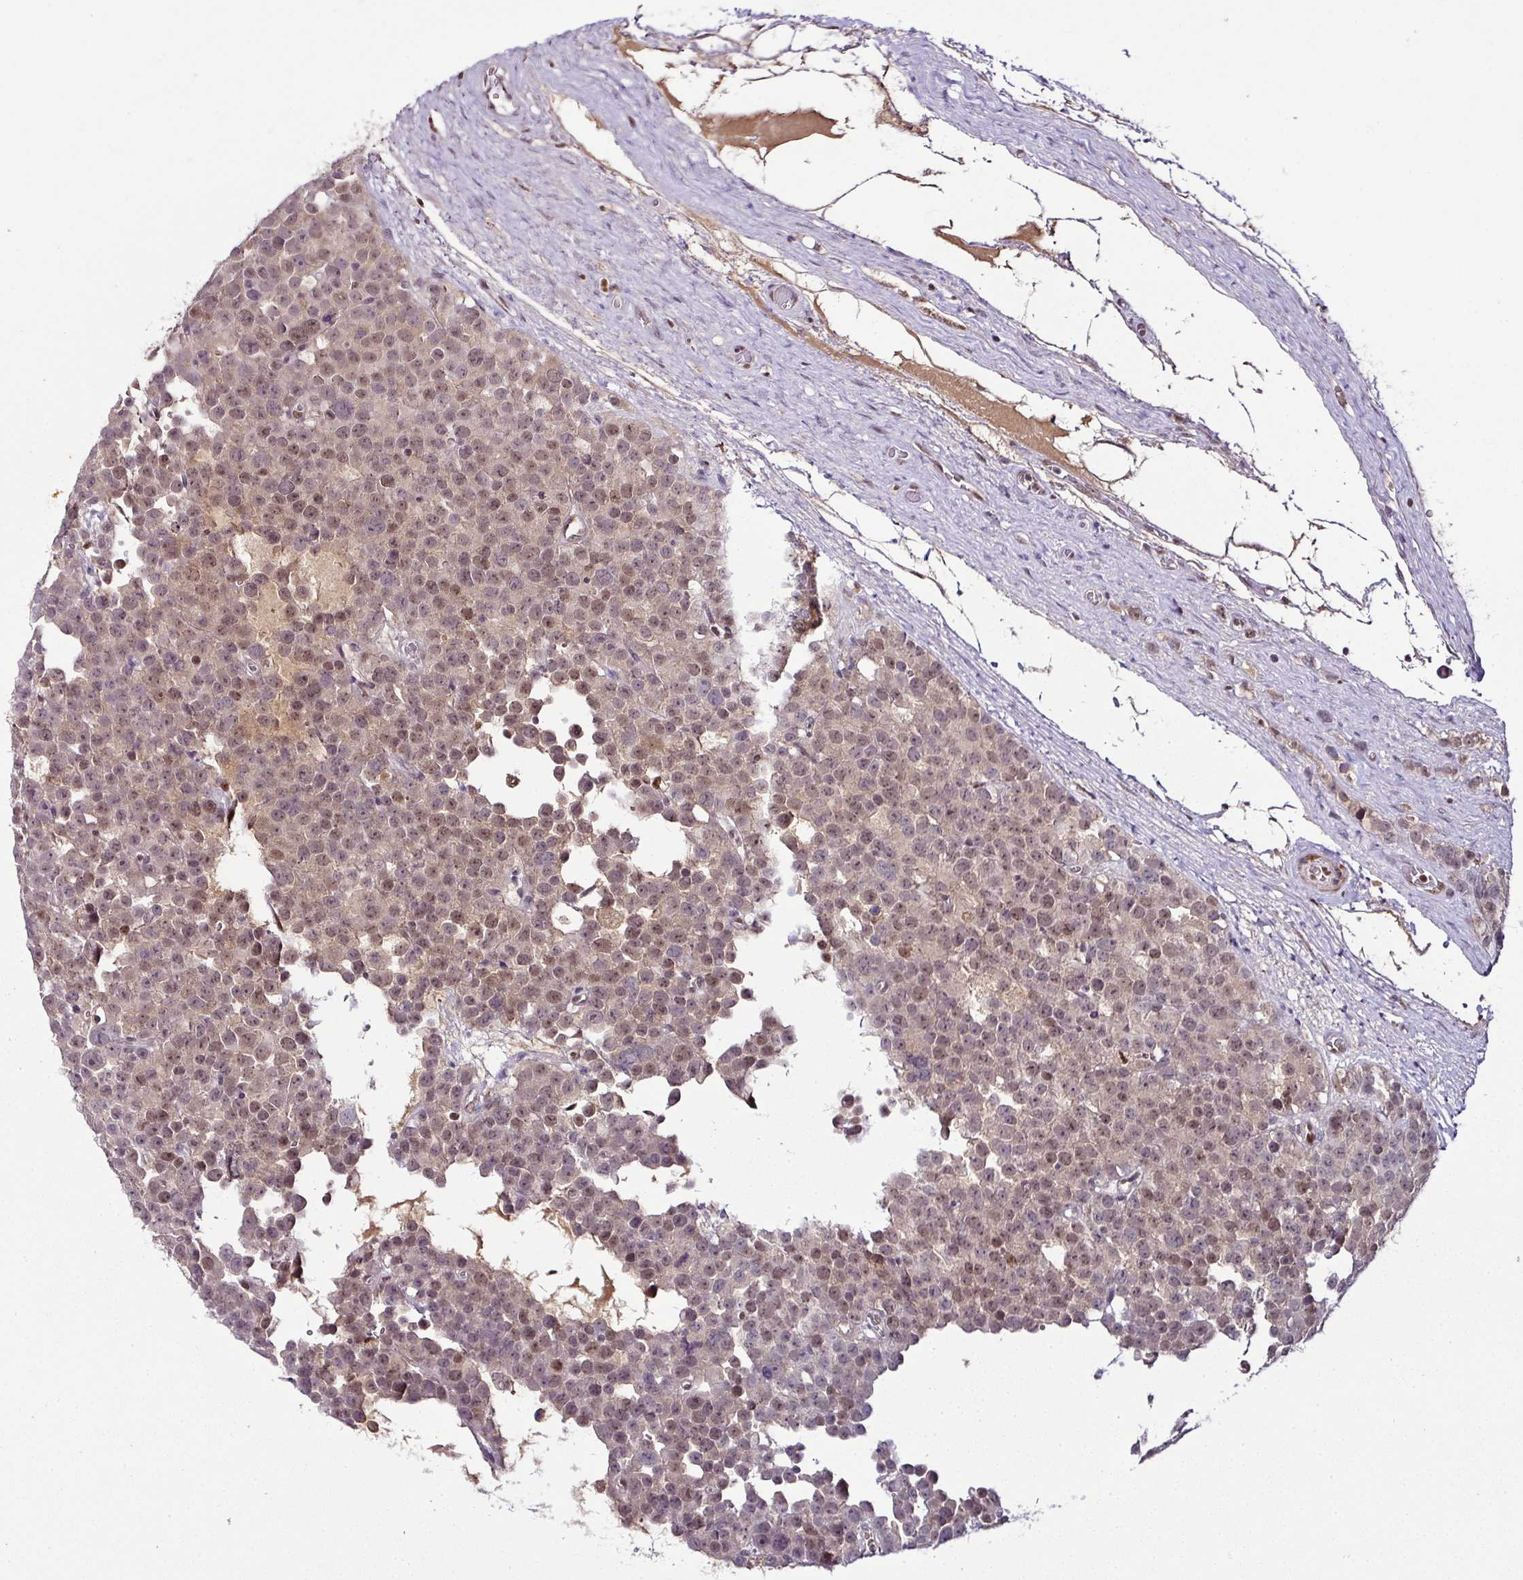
{"staining": {"intensity": "moderate", "quantity": ">75%", "location": "nuclear"}, "tissue": "testis cancer", "cell_type": "Tumor cells", "image_type": "cancer", "snomed": [{"axis": "morphology", "description": "Seminoma, NOS"}, {"axis": "topography", "description": "Testis"}], "caption": "Human testis seminoma stained with a protein marker exhibits moderate staining in tumor cells.", "gene": "KLF16", "patient": {"sex": "male", "age": 71}}